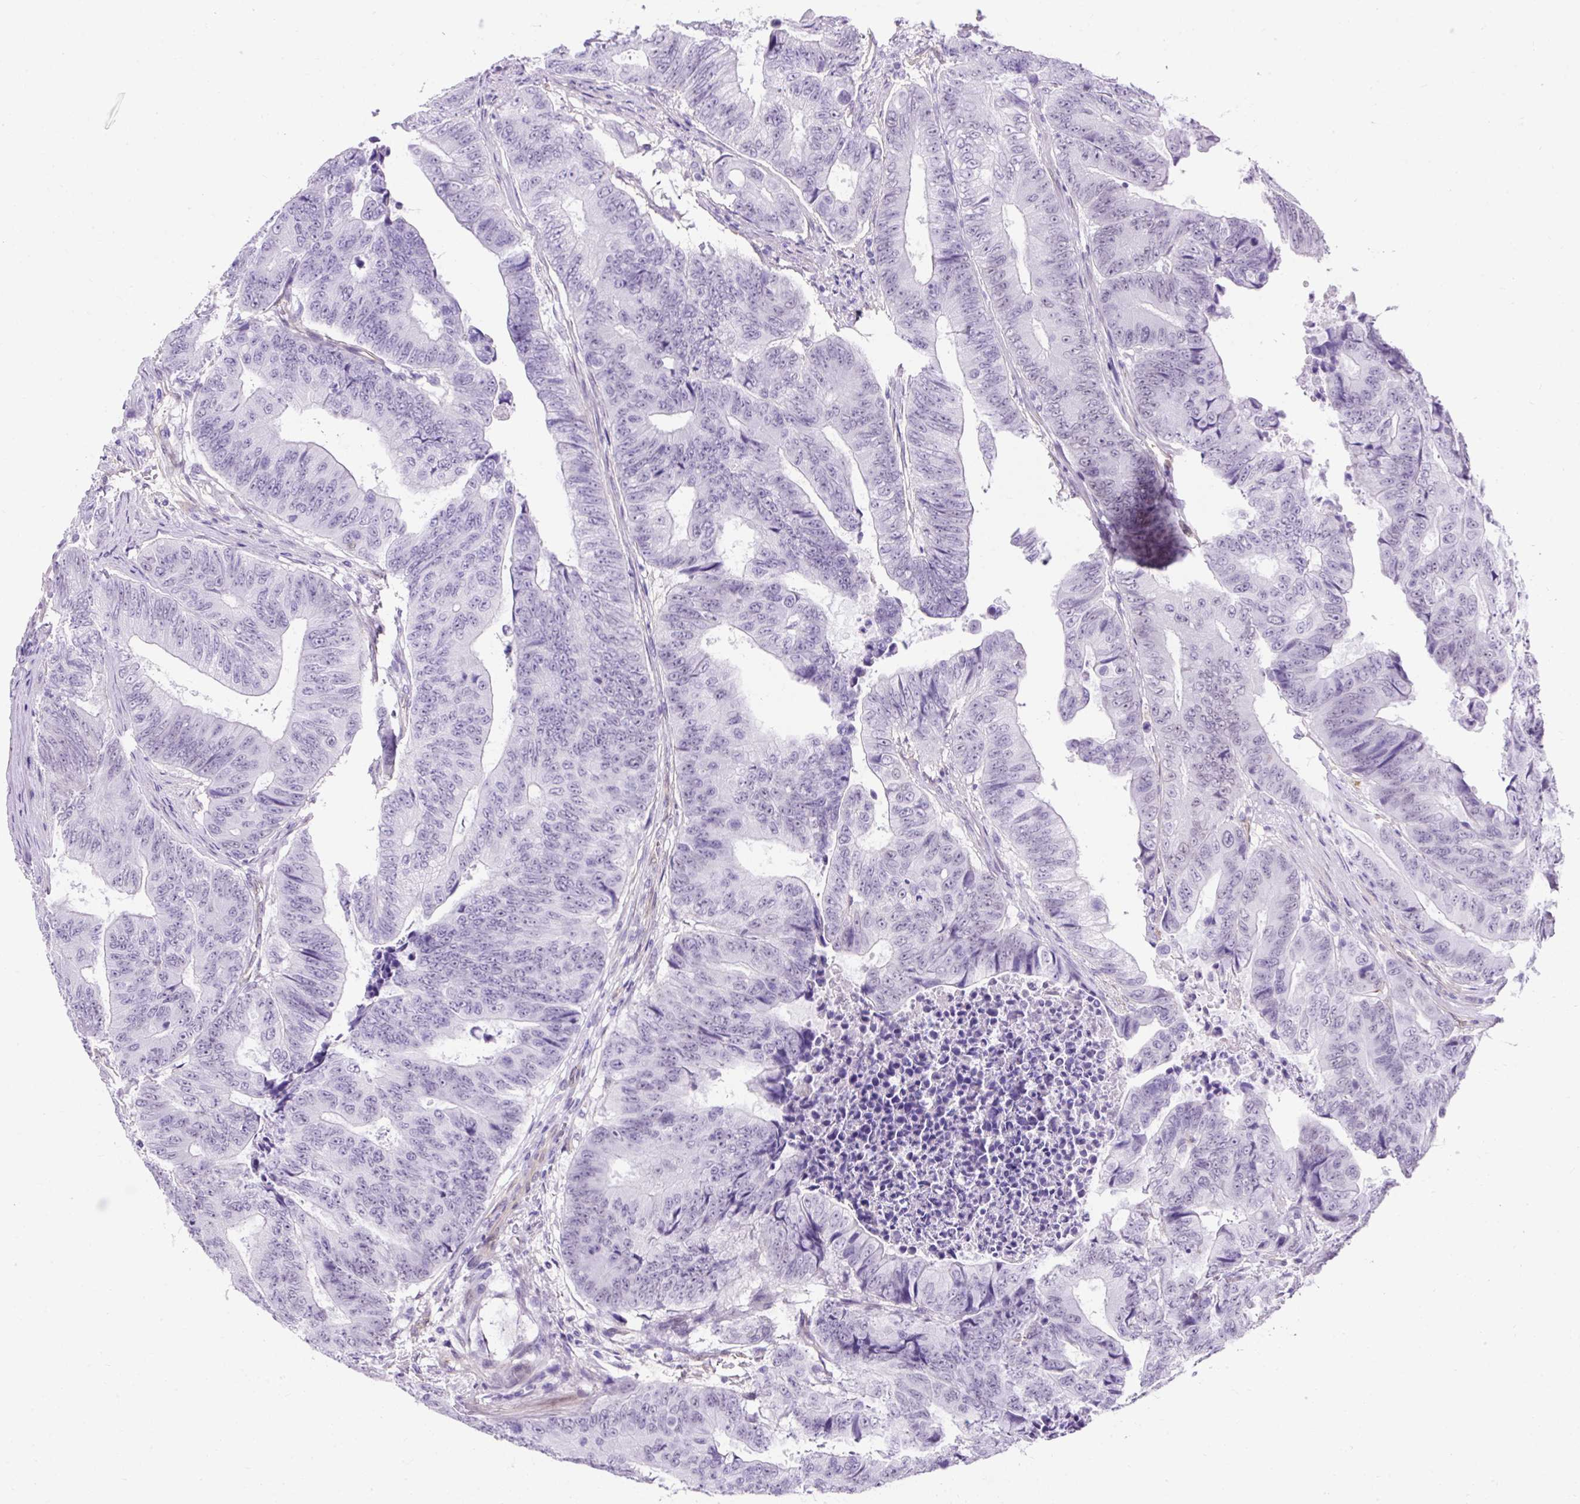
{"staining": {"intensity": "negative", "quantity": "none", "location": "none"}, "tissue": "colorectal cancer", "cell_type": "Tumor cells", "image_type": "cancer", "snomed": [{"axis": "morphology", "description": "Adenocarcinoma, NOS"}, {"axis": "topography", "description": "Colon"}], "caption": "High power microscopy micrograph of an IHC image of colorectal cancer, revealing no significant expression in tumor cells.", "gene": "KRT12", "patient": {"sex": "female", "age": 48}}